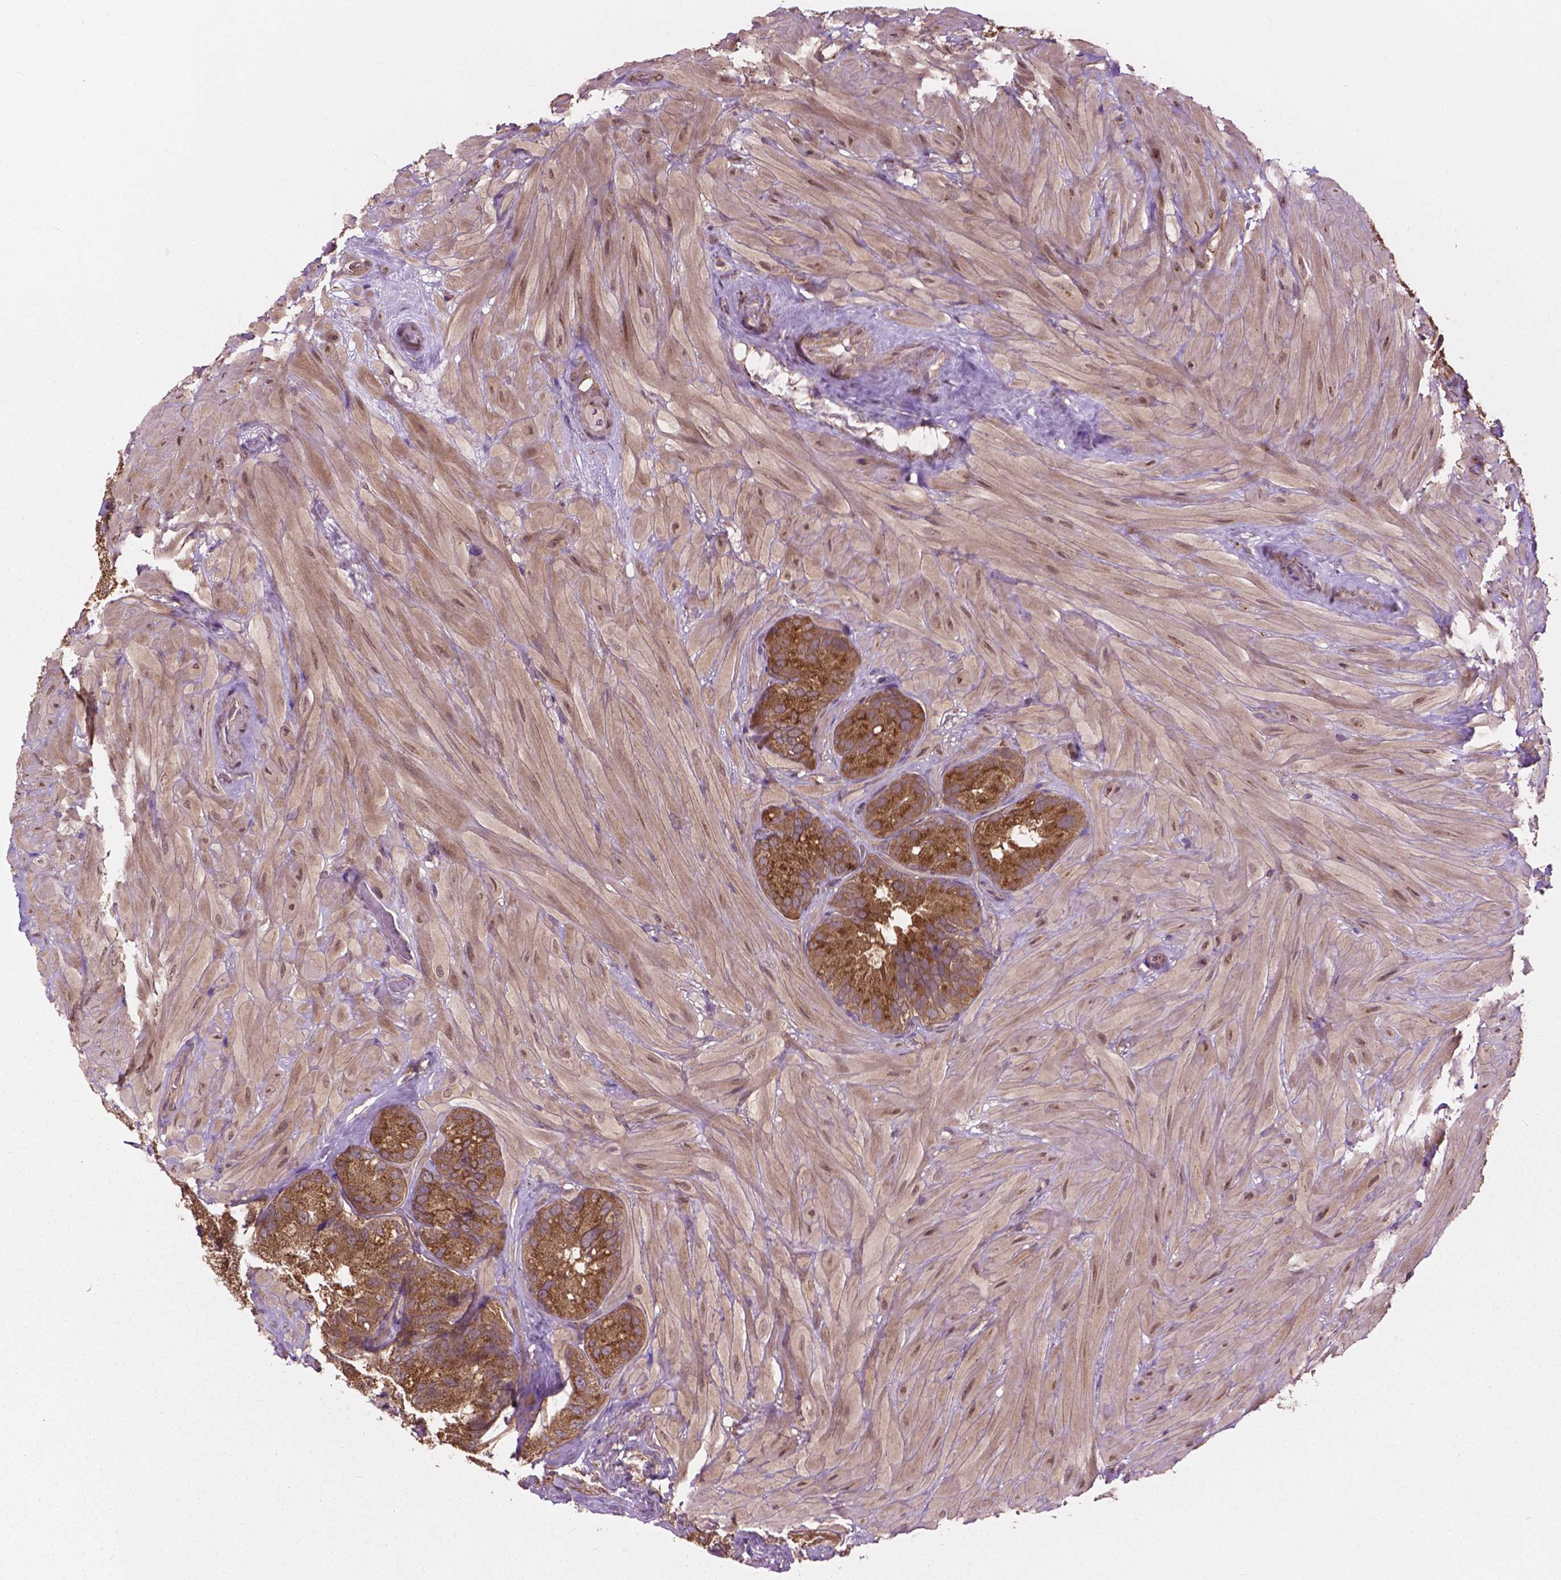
{"staining": {"intensity": "moderate", "quantity": ">75%", "location": "cytoplasmic/membranous"}, "tissue": "seminal vesicle", "cell_type": "Glandular cells", "image_type": "normal", "snomed": [{"axis": "morphology", "description": "Normal tissue, NOS"}, {"axis": "topography", "description": "Seminal veicle"}], "caption": "Seminal vesicle stained with a brown dye displays moderate cytoplasmic/membranous positive expression in about >75% of glandular cells.", "gene": "PPP1CB", "patient": {"sex": "male", "age": 60}}